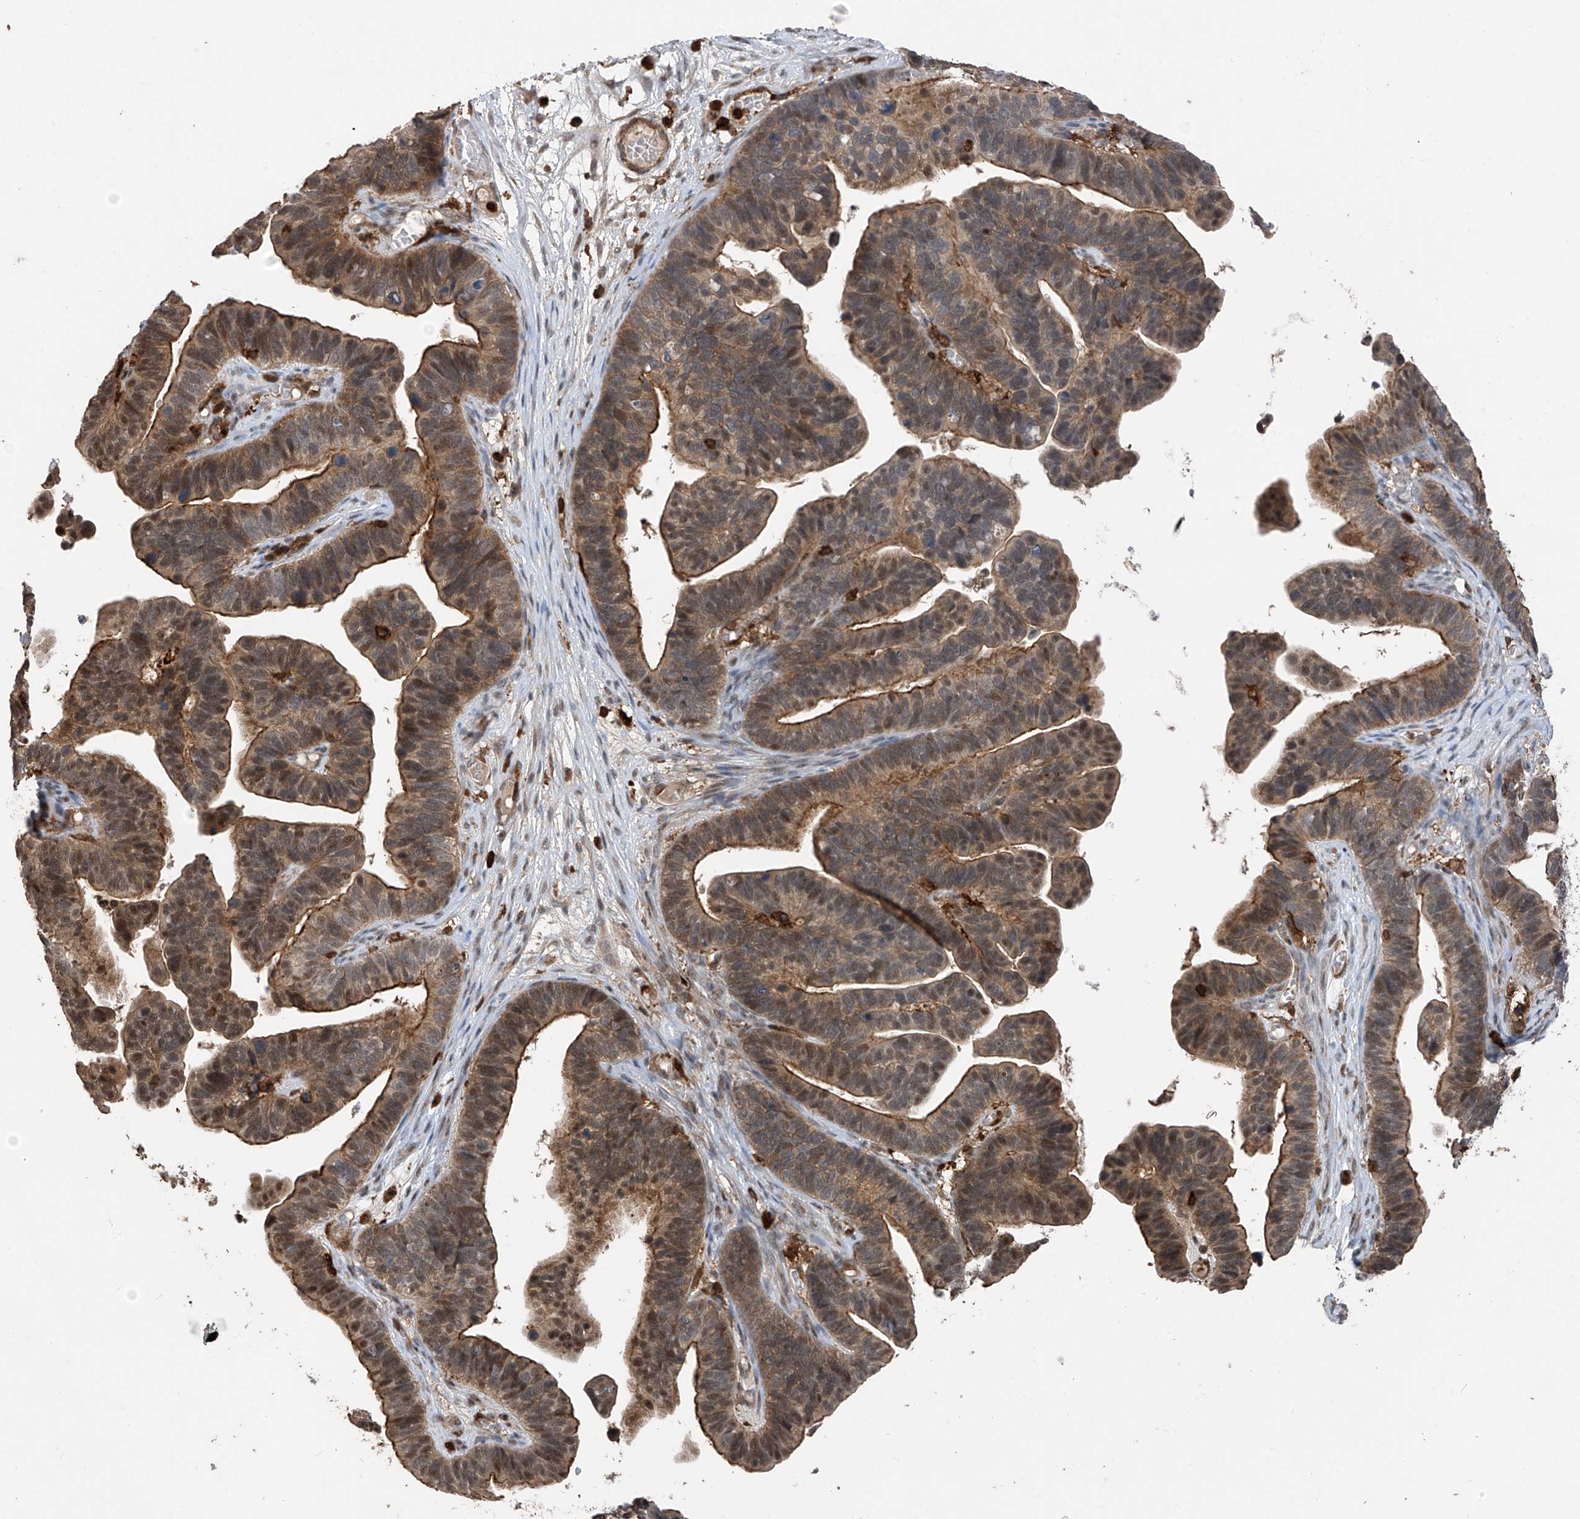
{"staining": {"intensity": "moderate", "quantity": ">75%", "location": "cytoplasmic/membranous,nuclear"}, "tissue": "ovarian cancer", "cell_type": "Tumor cells", "image_type": "cancer", "snomed": [{"axis": "morphology", "description": "Cystadenocarcinoma, serous, NOS"}, {"axis": "topography", "description": "Ovary"}], "caption": "This histopathology image shows immunohistochemistry (IHC) staining of human ovarian cancer, with medium moderate cytoplasmic/membranous and nuclear positivity in approximately >75% of tumor cells.", "gene": "MICAL1", "patient": {"sex": "female", "age": 56}}